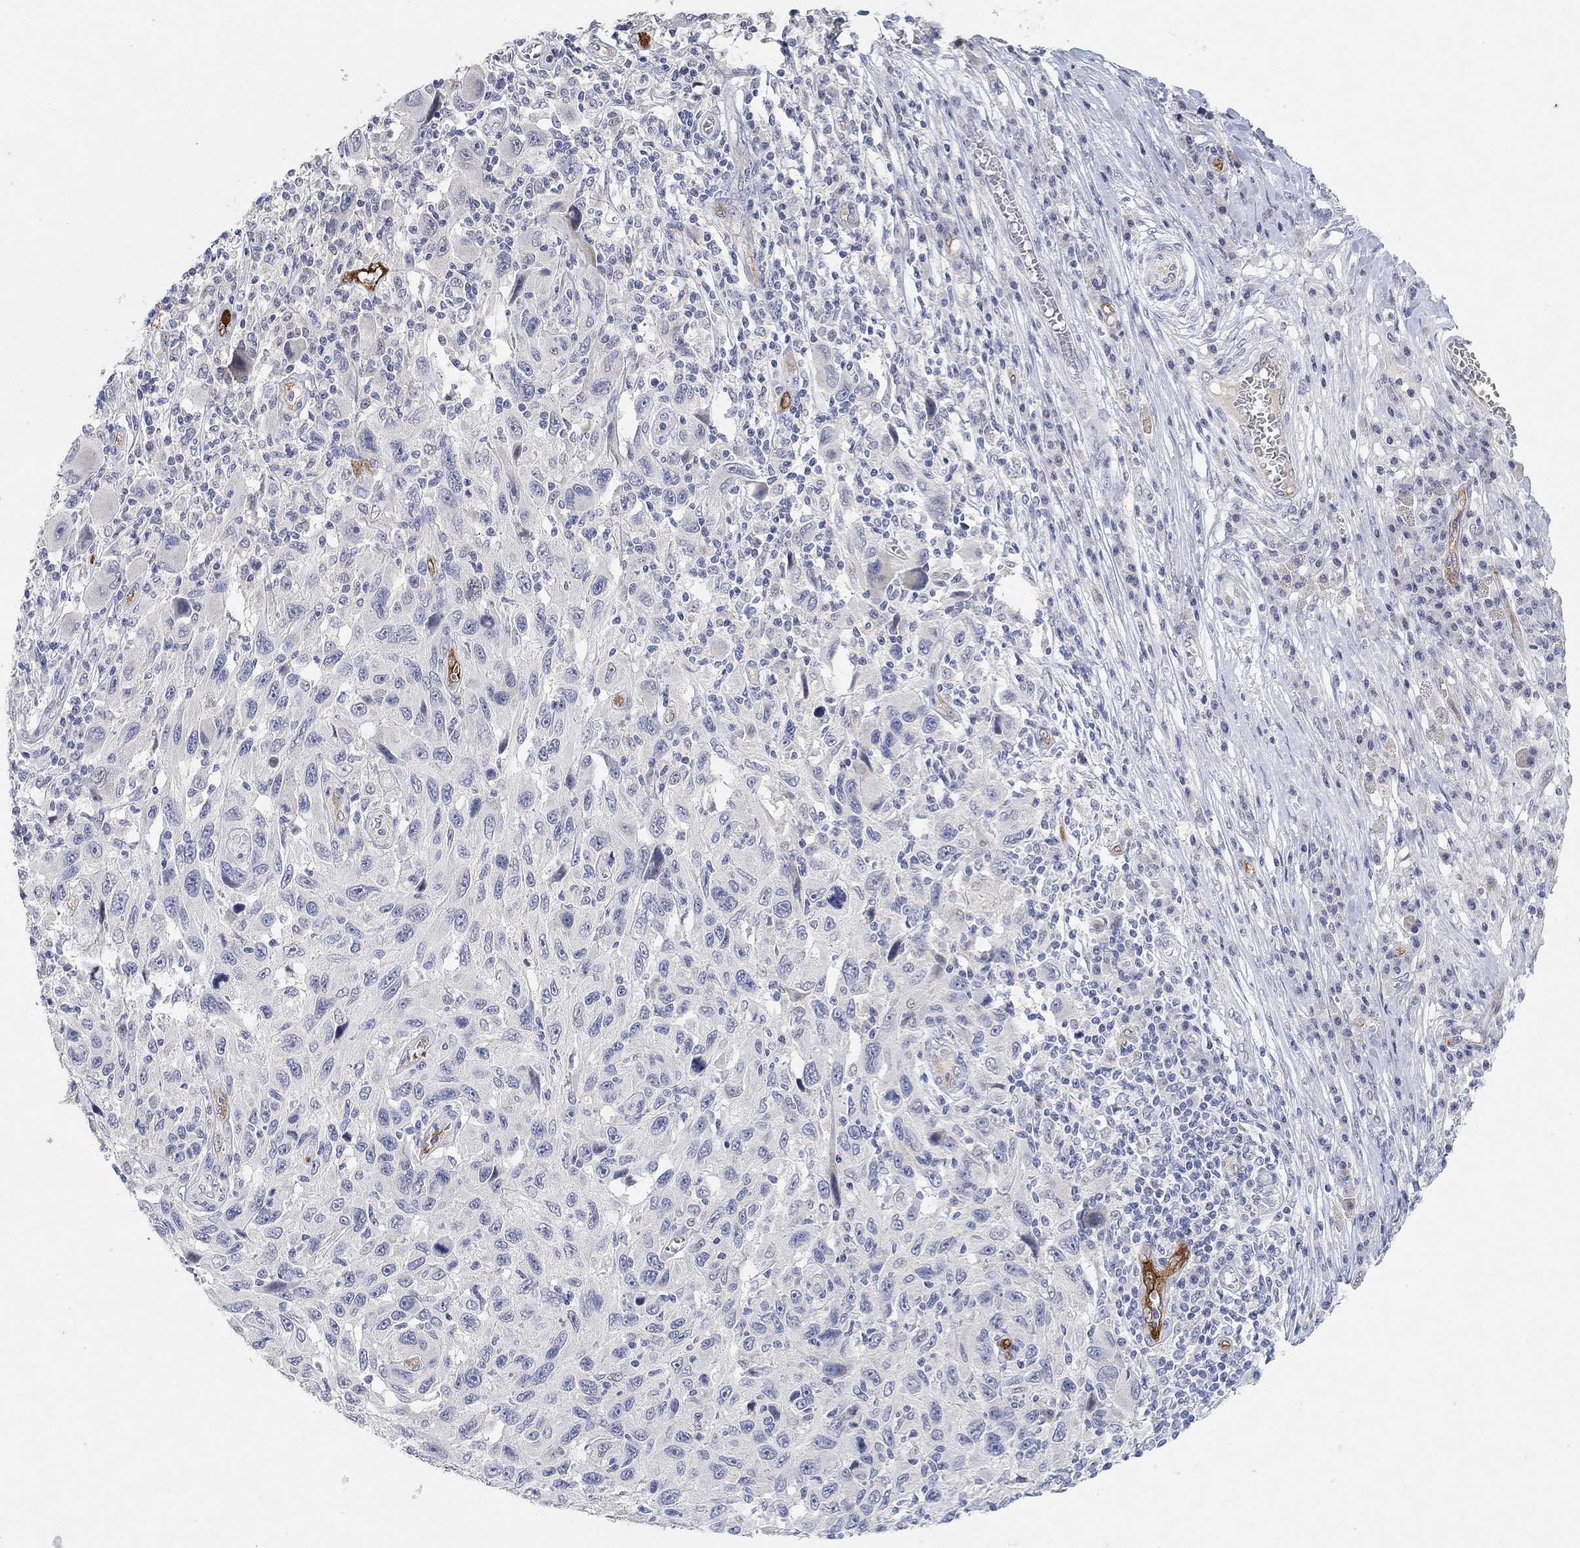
{"staining": {"intensity": "negative", "quantity": "none", "location": "none"}, "tissue": "melanoma", "cell_type": "Tumor cells", "image_type": "cancer", "snomed": [{"axis": "morphology", "description": "Malignant melanoma, NOS"}, {"axis": "topography", "description": "Skin"}], "caption": "Immunohistochemistry (IHC) of malignant melanoma displays no positivity in tumor cells.", "gene": "VAT1L", "patient": {"sex": "male", "age": 53}}